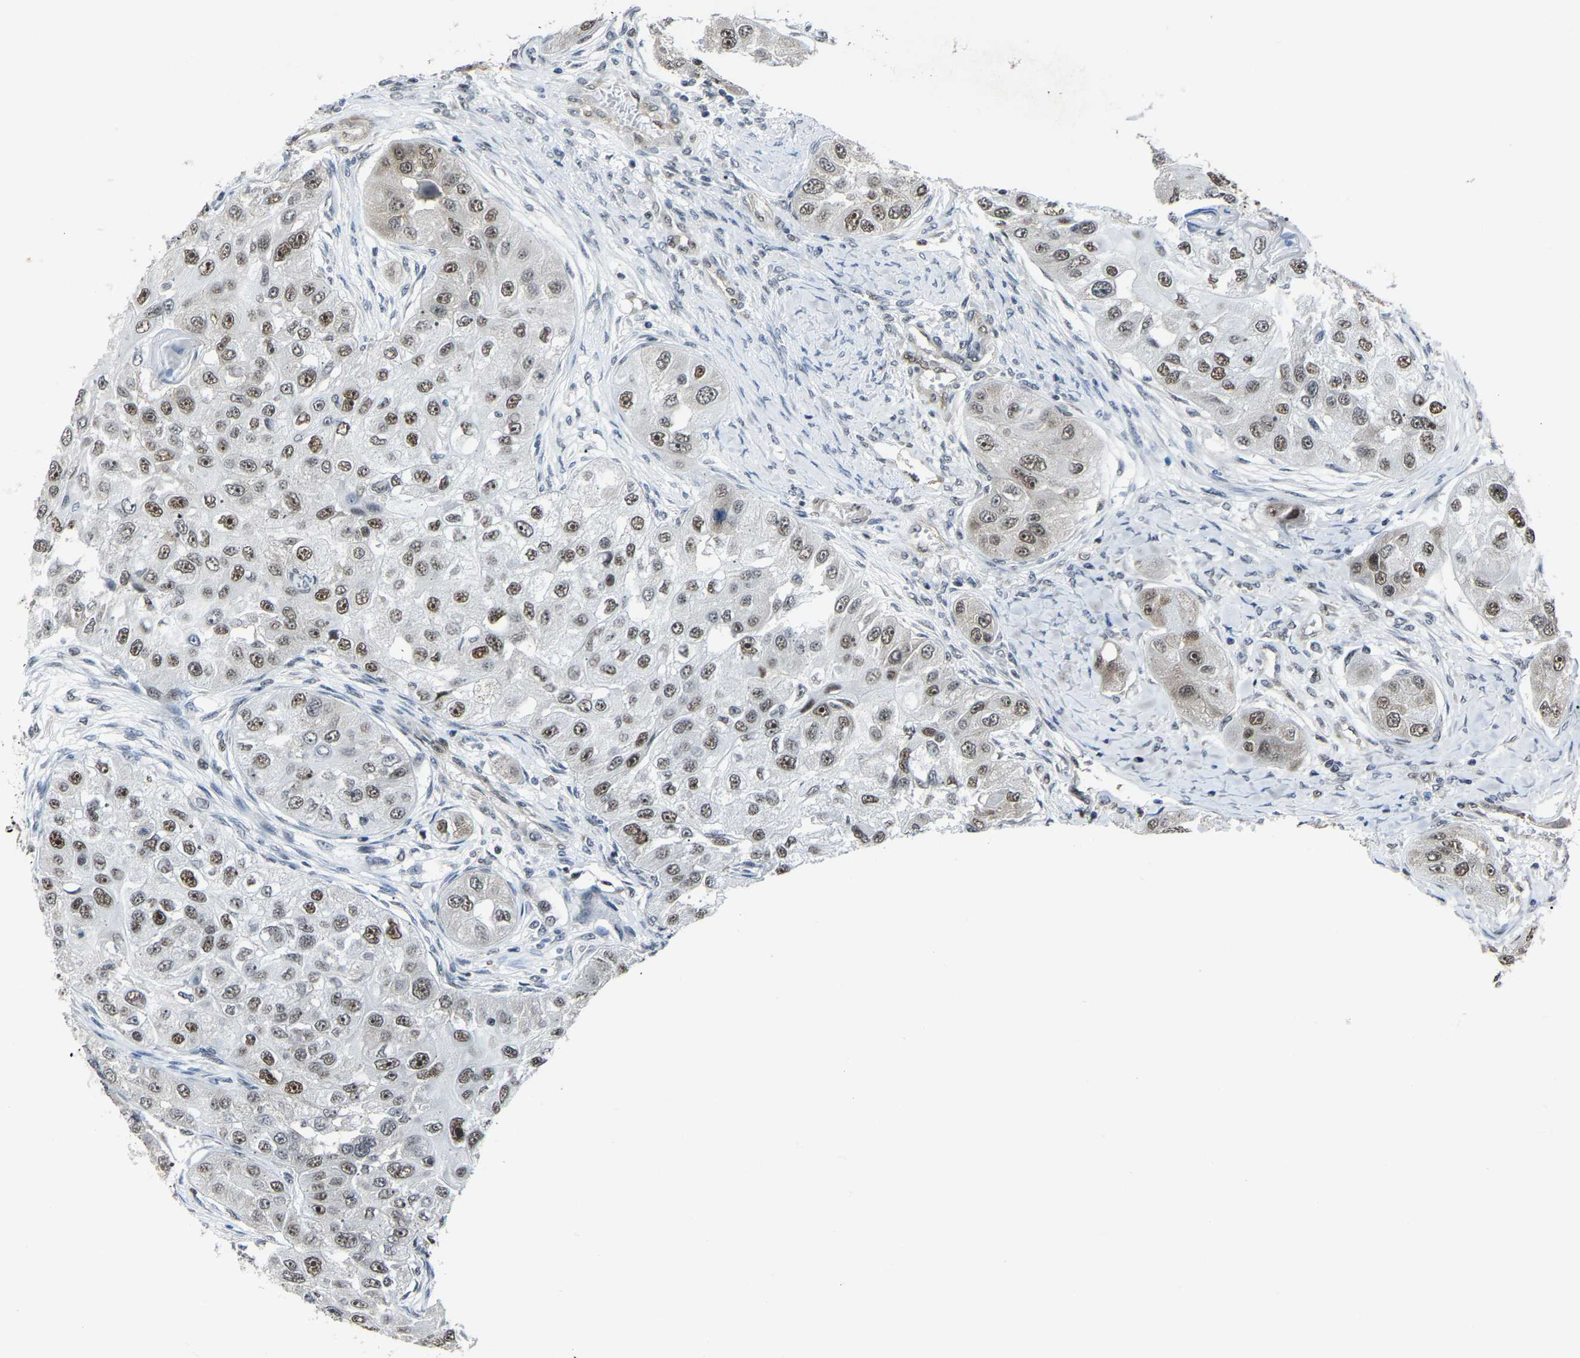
{"staining": {"intensity": "moderate", "quantity": "25%-75%", "location": "nuclear"}, "tissue": "head and neck cancer", "cell_type": "Tumor cells", "image_type": "cancer", "snomed": [{"axis": "morphology", "description": "Normal tissue, NOS"}, {"axis": "morphology", "description": "Squamous cell carcinoma, NOS"}, {"axis": "topography", "description": "Skeletal muscle"}, {"axis": "topography", "description": "Head-Neck"}], "caption": "IHC photomicrograph of squamous cell carcinoma (head and neck) stained for a protein (brown), which shows medium levels of moderate nuclear positivity in approximately 25%-75% of tumor cells.", "gene": "DDX5", "patient": {"sex": "male", "age": 51}}